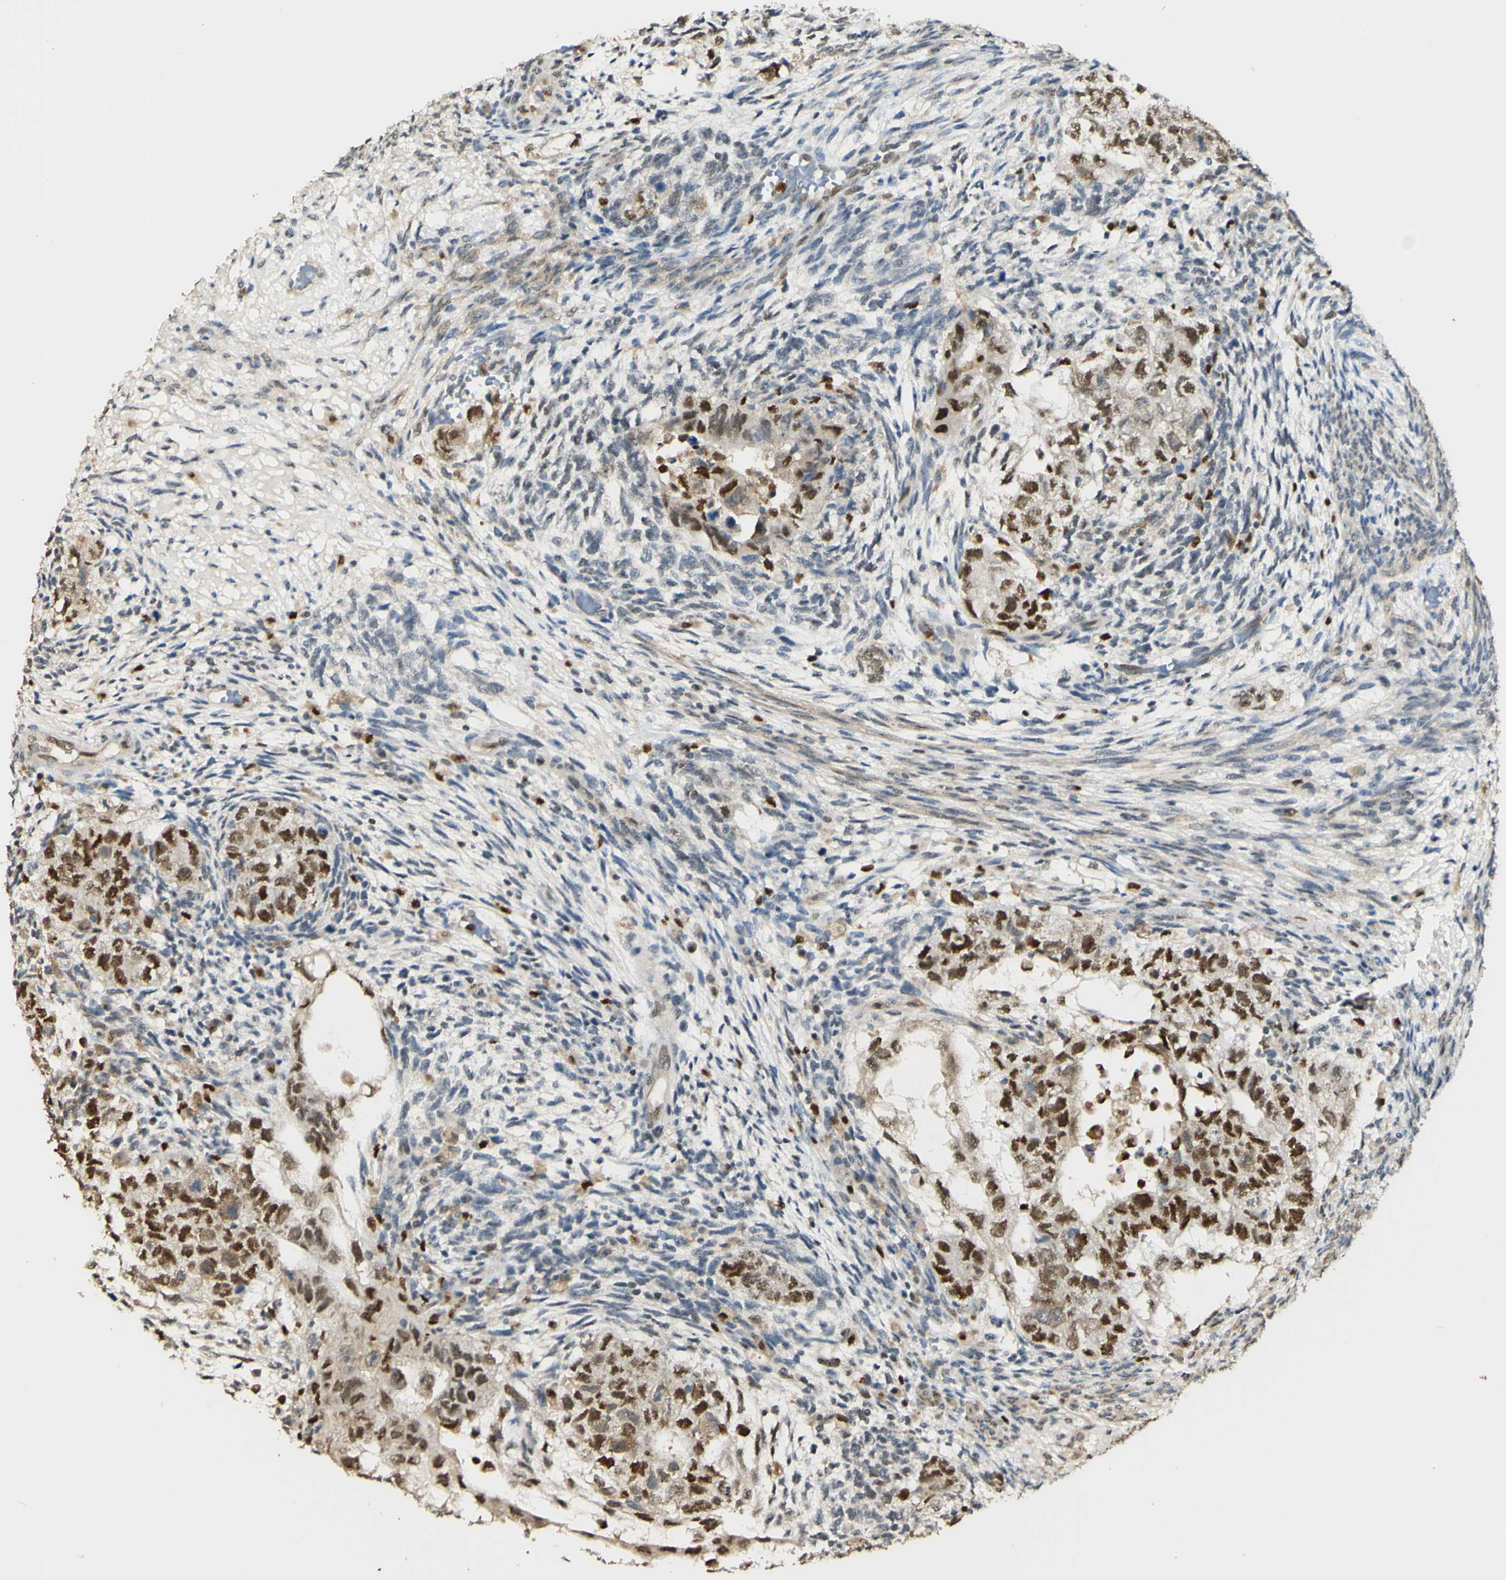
{"staining": {"intensity": "strong", "quantity": "25%-75%", "location": "nuclear"}, "tissue": "testis cancer", "cell_type": "Tumor cells", "image_type": "cancer", "snomed": [{"axis": "morphology", "description": "Normal tissue, NOS"}, {"axis": "morphology", "description": "Carcinoma, Embryonal, NOS"}, {"axis": "topography", "description": "Testis"}], "caption": "Protein staining of testis cancer (embryonal carcinoma) tissue shows strong nuclear positivity in approximately 25%-75% of tumor cells. (Stains: DAB (3,3'-diaminobenzidine) in brown, nuclei in blue, Microscopy: brightfield microscopy at high magnification).", "gene": "MAP3K4", "patient": {"sex": "male", "age": 36}}